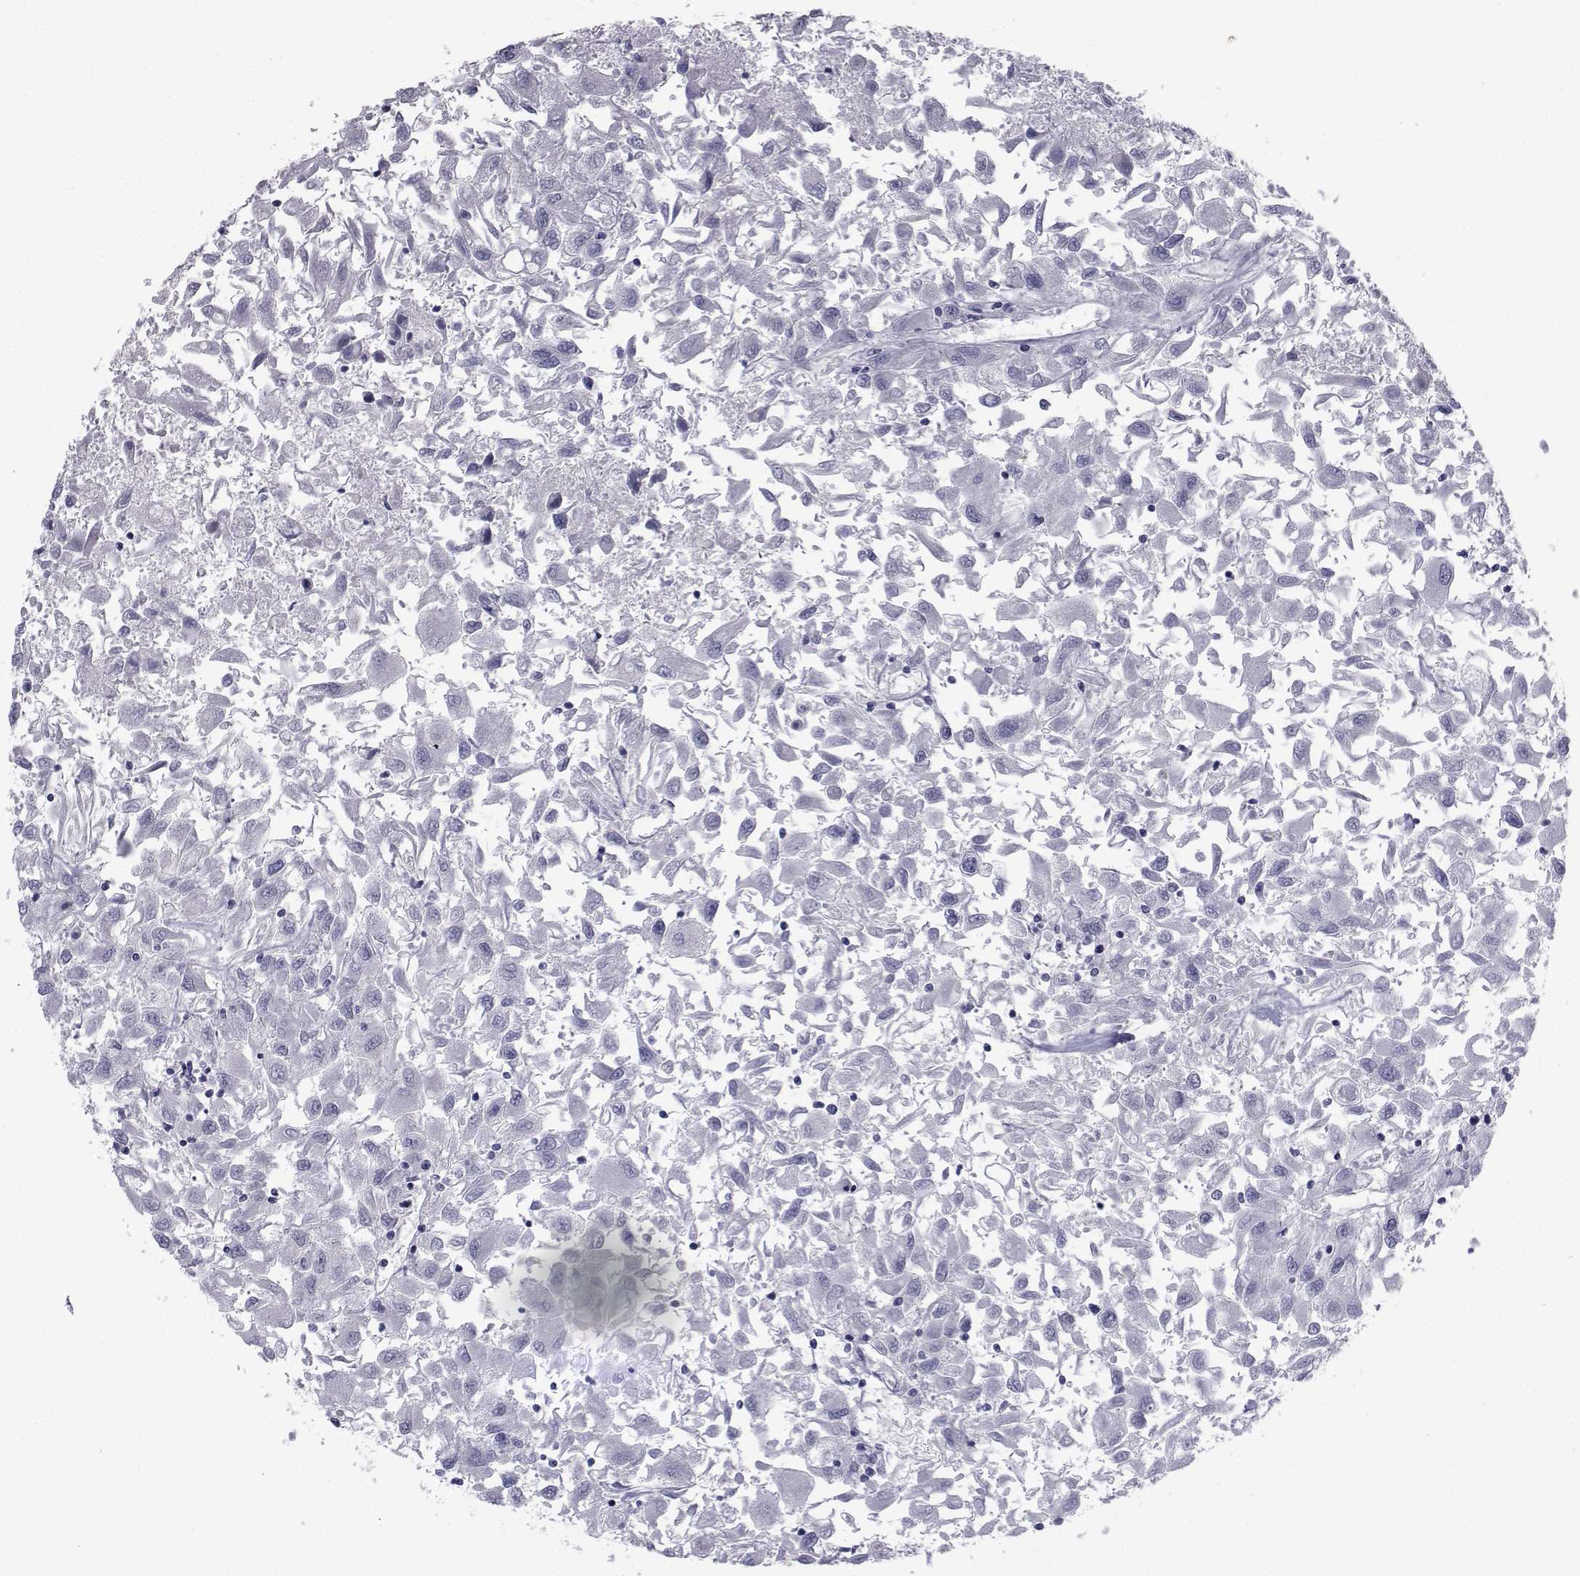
{"staining": {"intensity": "negative", "quantity": "none", "location": "none"}, "tissue": "renal cancer", "cell_type": "Tumor cells", "image_type": "cancer", "snomed": [{"axis": "morphology", "description": "Adenocarcinoma, NOS"}, {"axis": "topography", "description": "Kidney"}], "caption": "This is an immunohistochemistry (IHC) image of renal adenocarcinoma. There is no positivity in tumor cells.", "gene": "CHRNA1", "patient": {"sex": "female", "age": 76}}